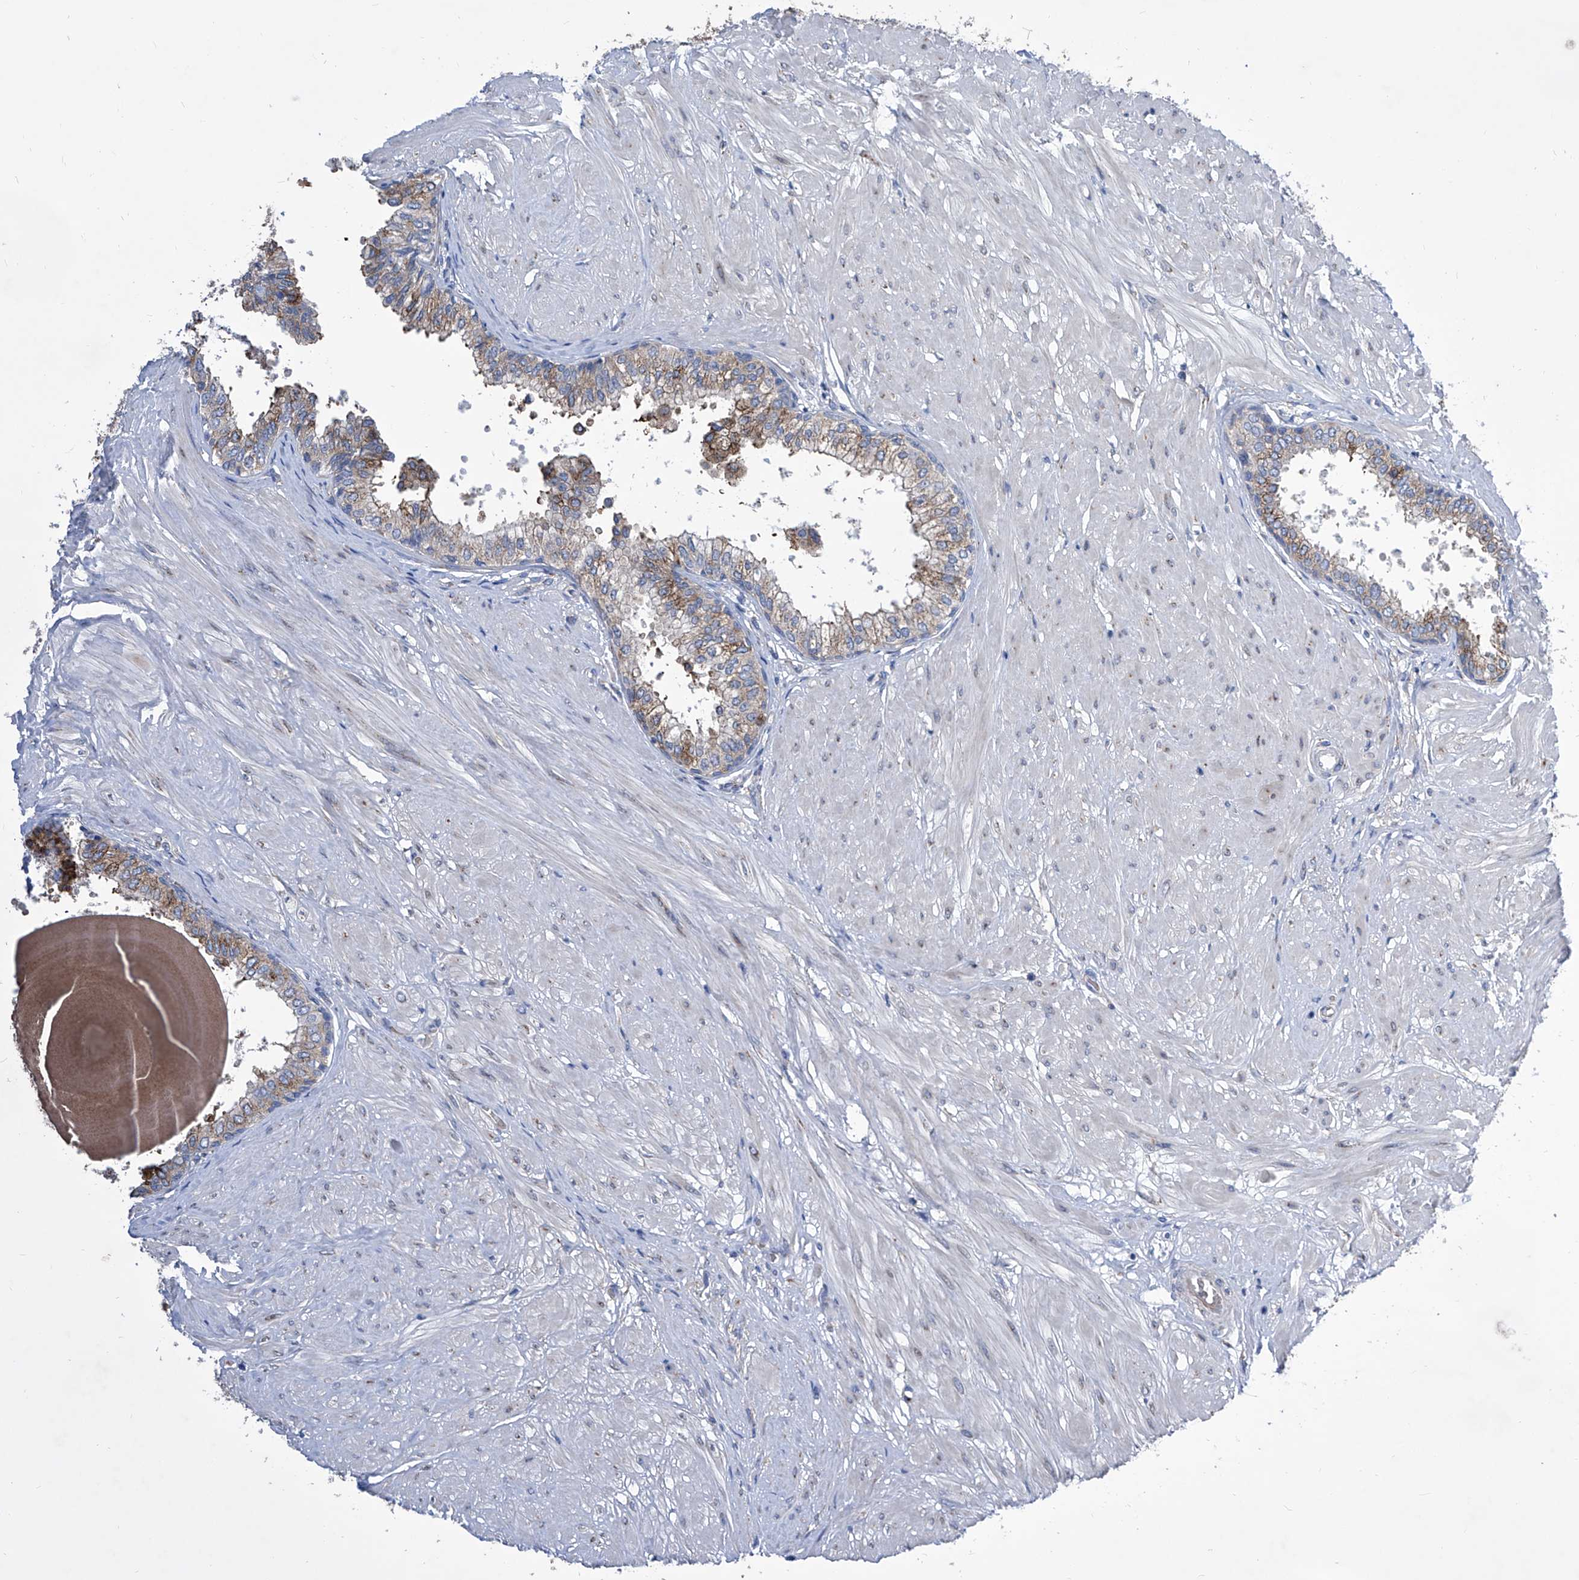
{"staining": {"intensity": "strong", "quantity": ">75%", "location": "cytoplasmic/membranous"}, "tissue": "prostate", "cell_type": "Glandular cells", "image_type": "normal", "snomed": [{"axis": "morphology", "description": "Normal tissue, NOS"}, {"axis": "topography", "description": "Prostate"}], "caption": "IHC micrograph of benign prostate: human prostate stained using IHC reveals high levels of strong protein expression localized specifically in the cytoplasmic/membranous of glandular cells, appearing as a cytoplasmic/membranous brown color.", "gene": "TJAP1", "patient": {"sex": "male", "age": 48}}